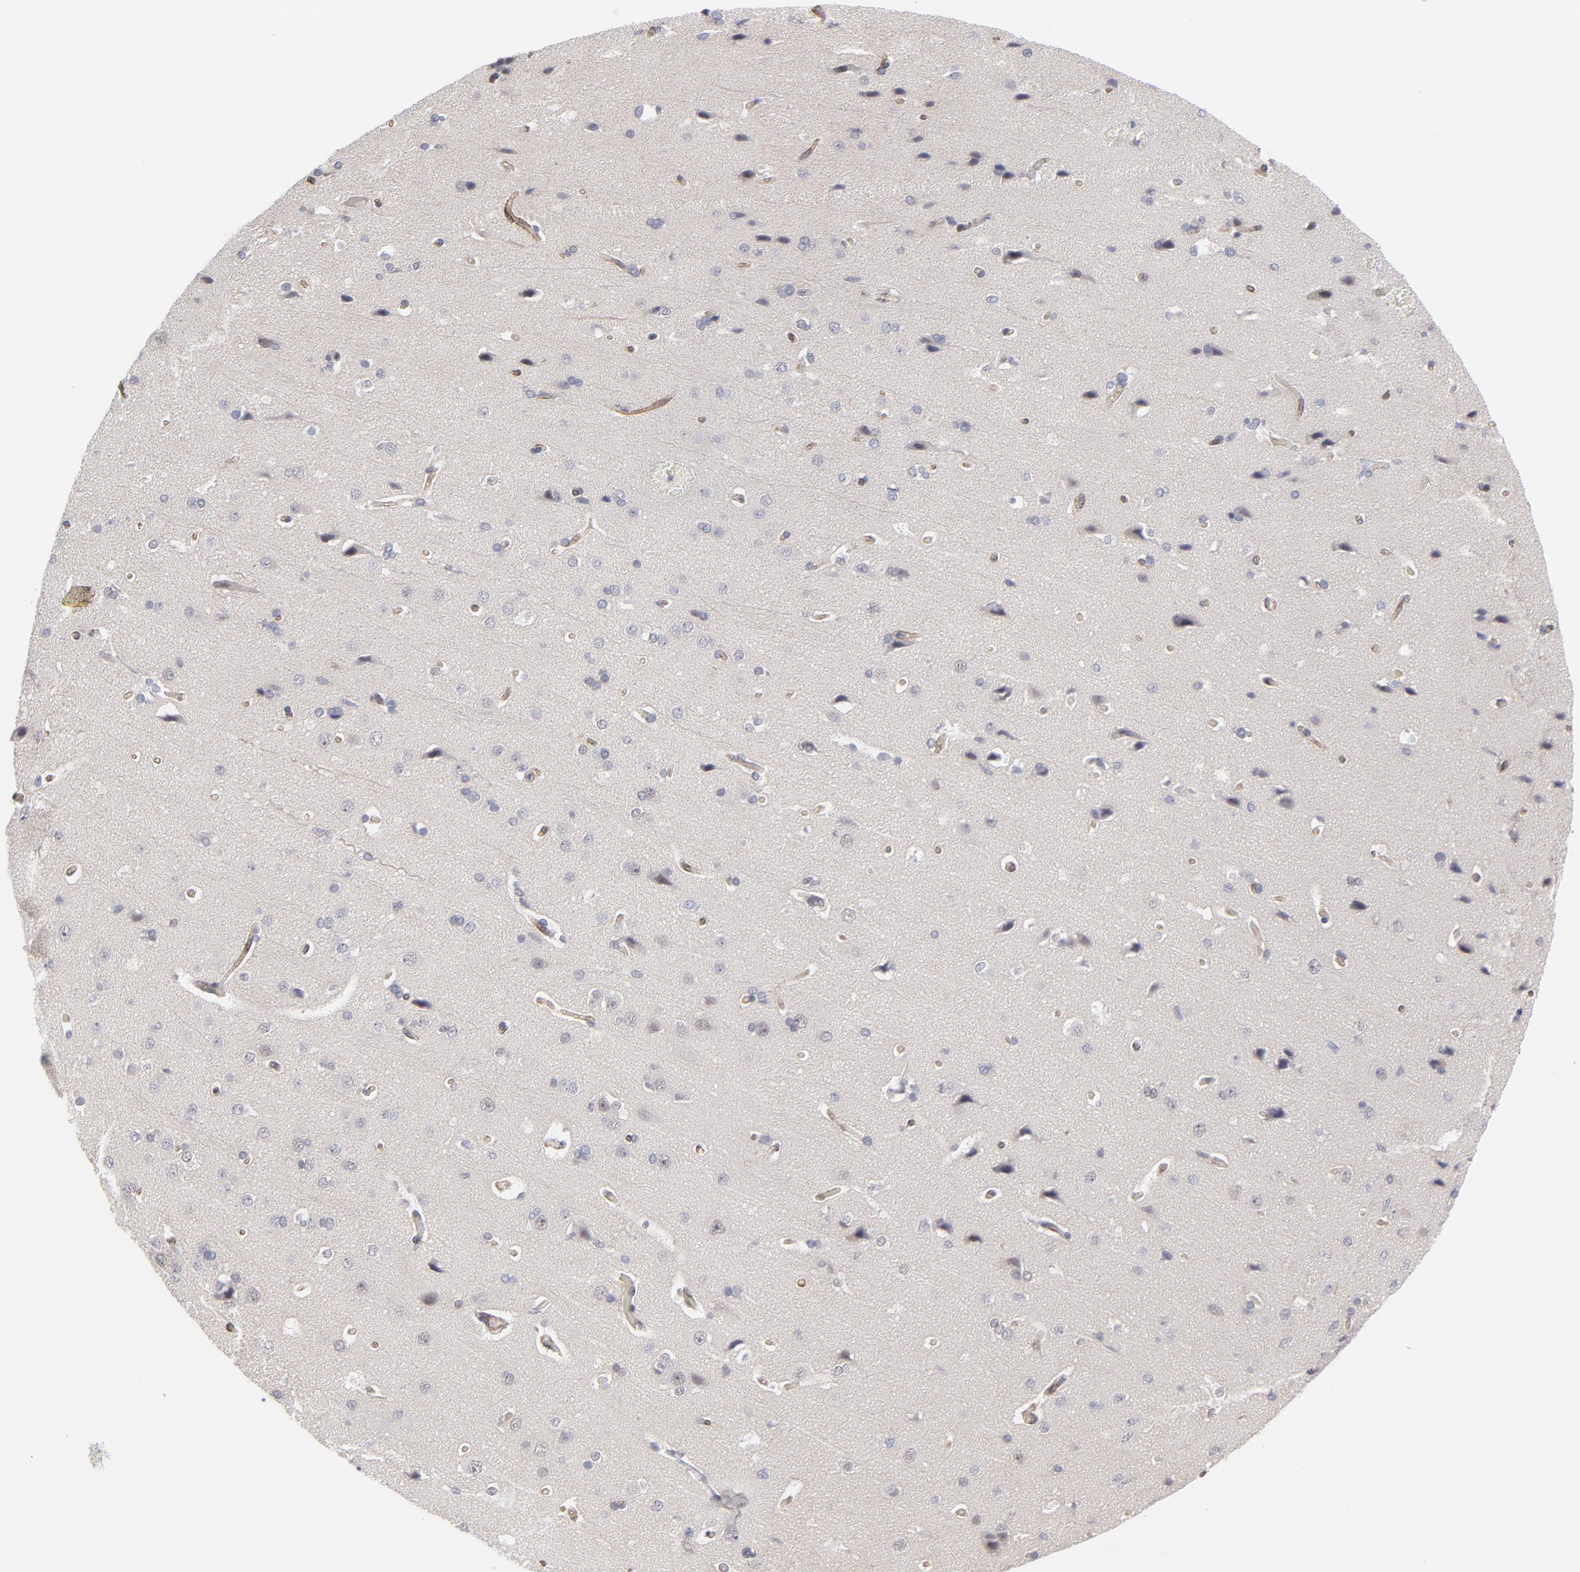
{"staining": {"intensity": "moderate", "quantity": ">75%", "location": "cytoplasmic/membranous"}, "tissue": "cerebral cortex", "cell_type": "Endothelial cells", "image_type": "normal", "snomed": [{"axis": "morphology", "description": "Normal tissue, NOS"}, {"axis": "topography", "description": "Cerebral cortex"}], "caption": "Protein positivity by IHC reveals moderate cytoplasmic/membranous positivity in approximately >75% of endothelial cells in benign cerebral cortex.", "gene": "NBN", "patient": {"sex": "male", "age": 62}}